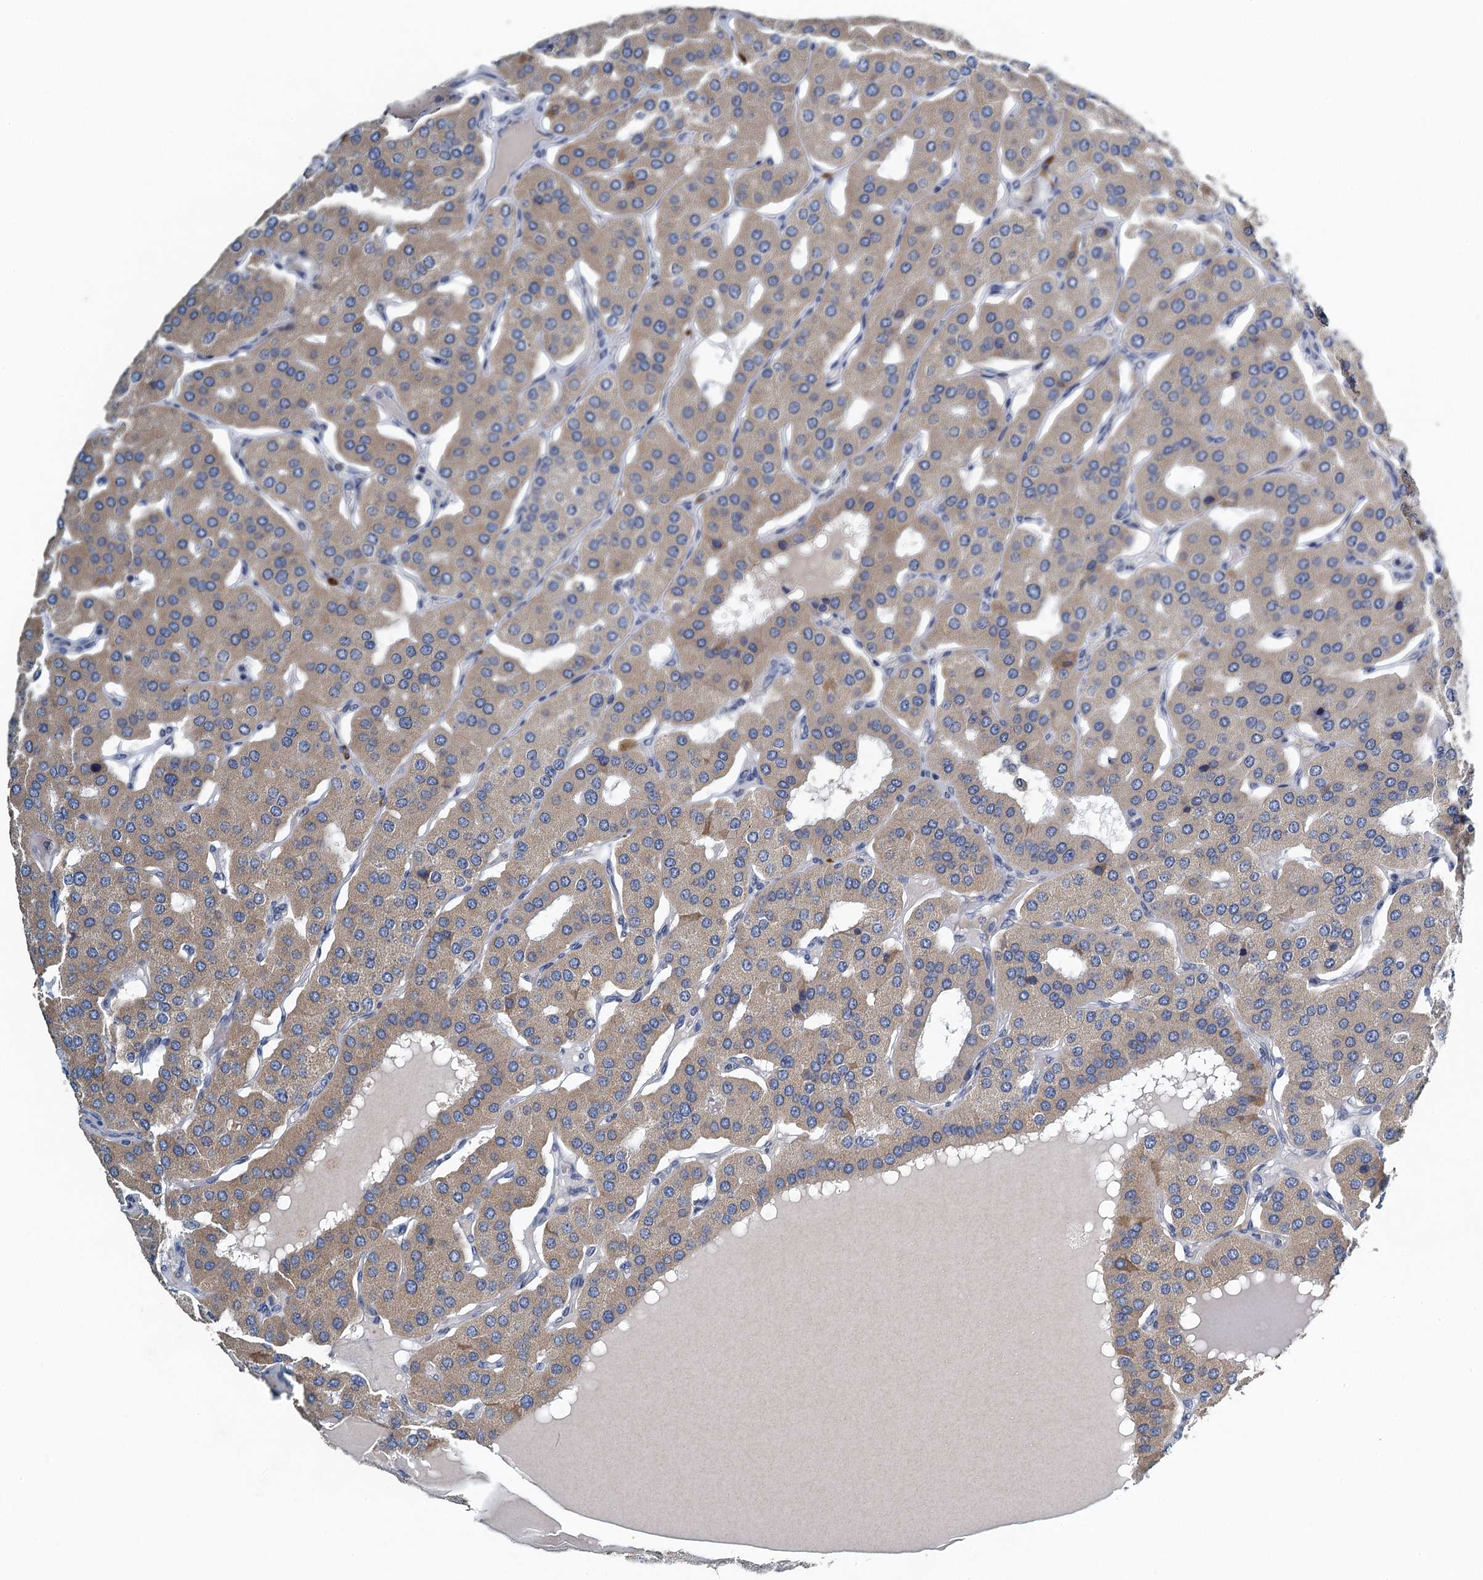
{"staining": {"intensity": "weak", "quantity": "25%-75%", "location": "cytoplasmic/membranous"}, "tissue": "parathyroid gland", "cell_type": "Glandular cells", "image_type": "normal", "snomed": [{"axis": "morphology", "description": "Normal tissue, NOS"}, {"axis": "morphology", "description": "Adenoma, NOS"}, {"axis": "topography", "description": "Parathyroid gland"}], "caption": "Parathyroid gland stained with DAB IHC exhibits low levels of weak cytoplasmic/membranous staining in approximately 25%-75% of glandular cells. Using DAB (3,3'-diaminobenzidine) (brown) and hematoxylin (blue) stains, captured at high magnification using brightfield microscopy.", "gene": "ALG2", "patient": {"sex": "female", "age": 86}}